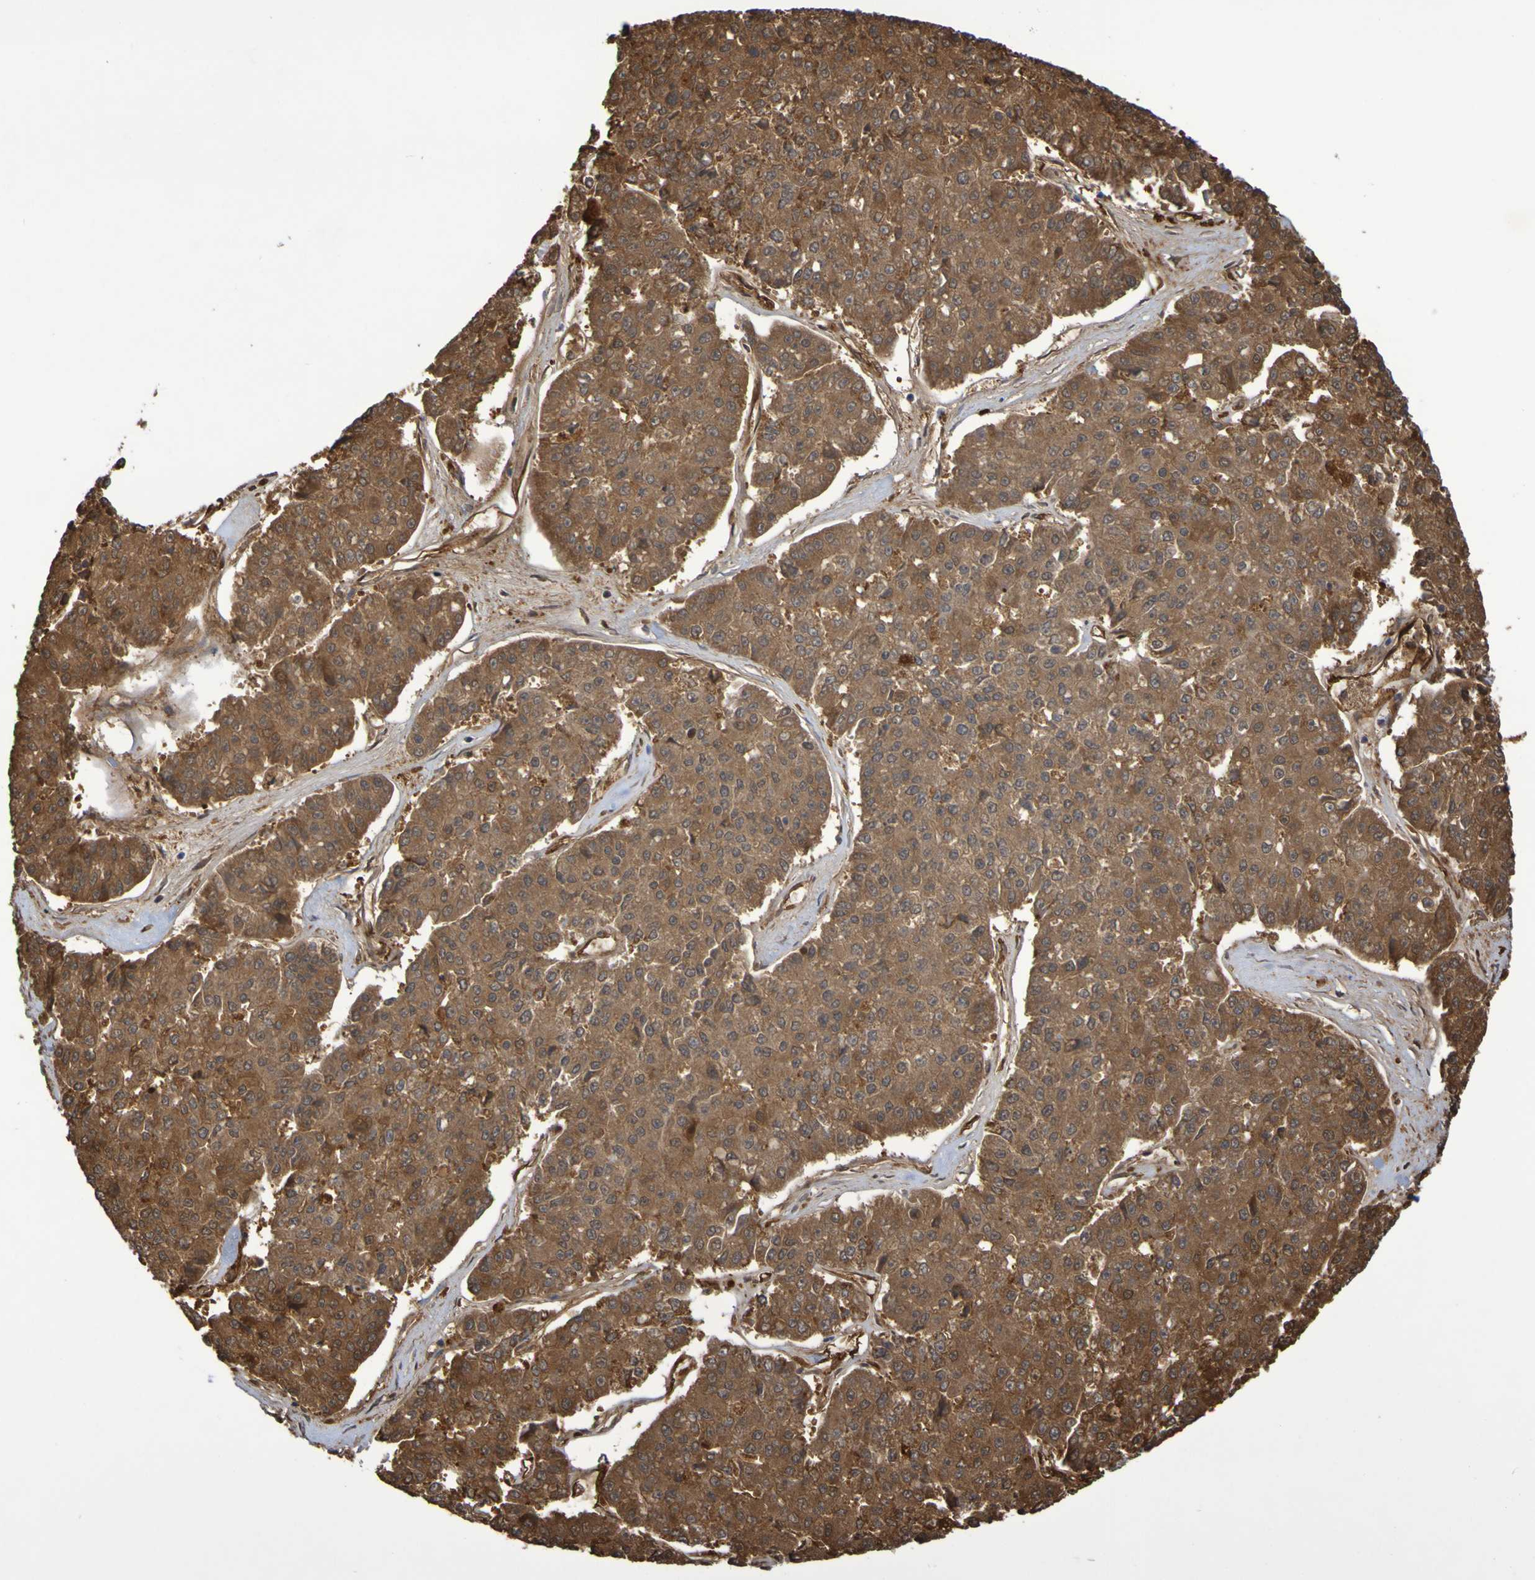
{"staining": {"intensity": "moderate", "quantity": ">75%", "location": "cytoplasmic/membranous,nuclear"}, "tissue": "pancreatic cancer", "cell_type": "Tumor cells", "image_type": "cancer", "snomed": [{"axis": "morphology", "description": "Adenocarcinoma, NOS"}, {"axis": "topography", "description": "Pancreas"}], "caption": "A high-resolution histopathology image shows immunohistochemistry staining of pancreatic cancer (adenocarcinoma), which exhibits moderate cytoplasmic/membranous and nuclear positivity in about >75% of tumor cells. (Stains: DAB in brown, nuclei in blue, Microscopy: brightfield microscopy at high magnification).", "gene": "SERPINB6", "patient": {"sex": "male", "age": 50}}